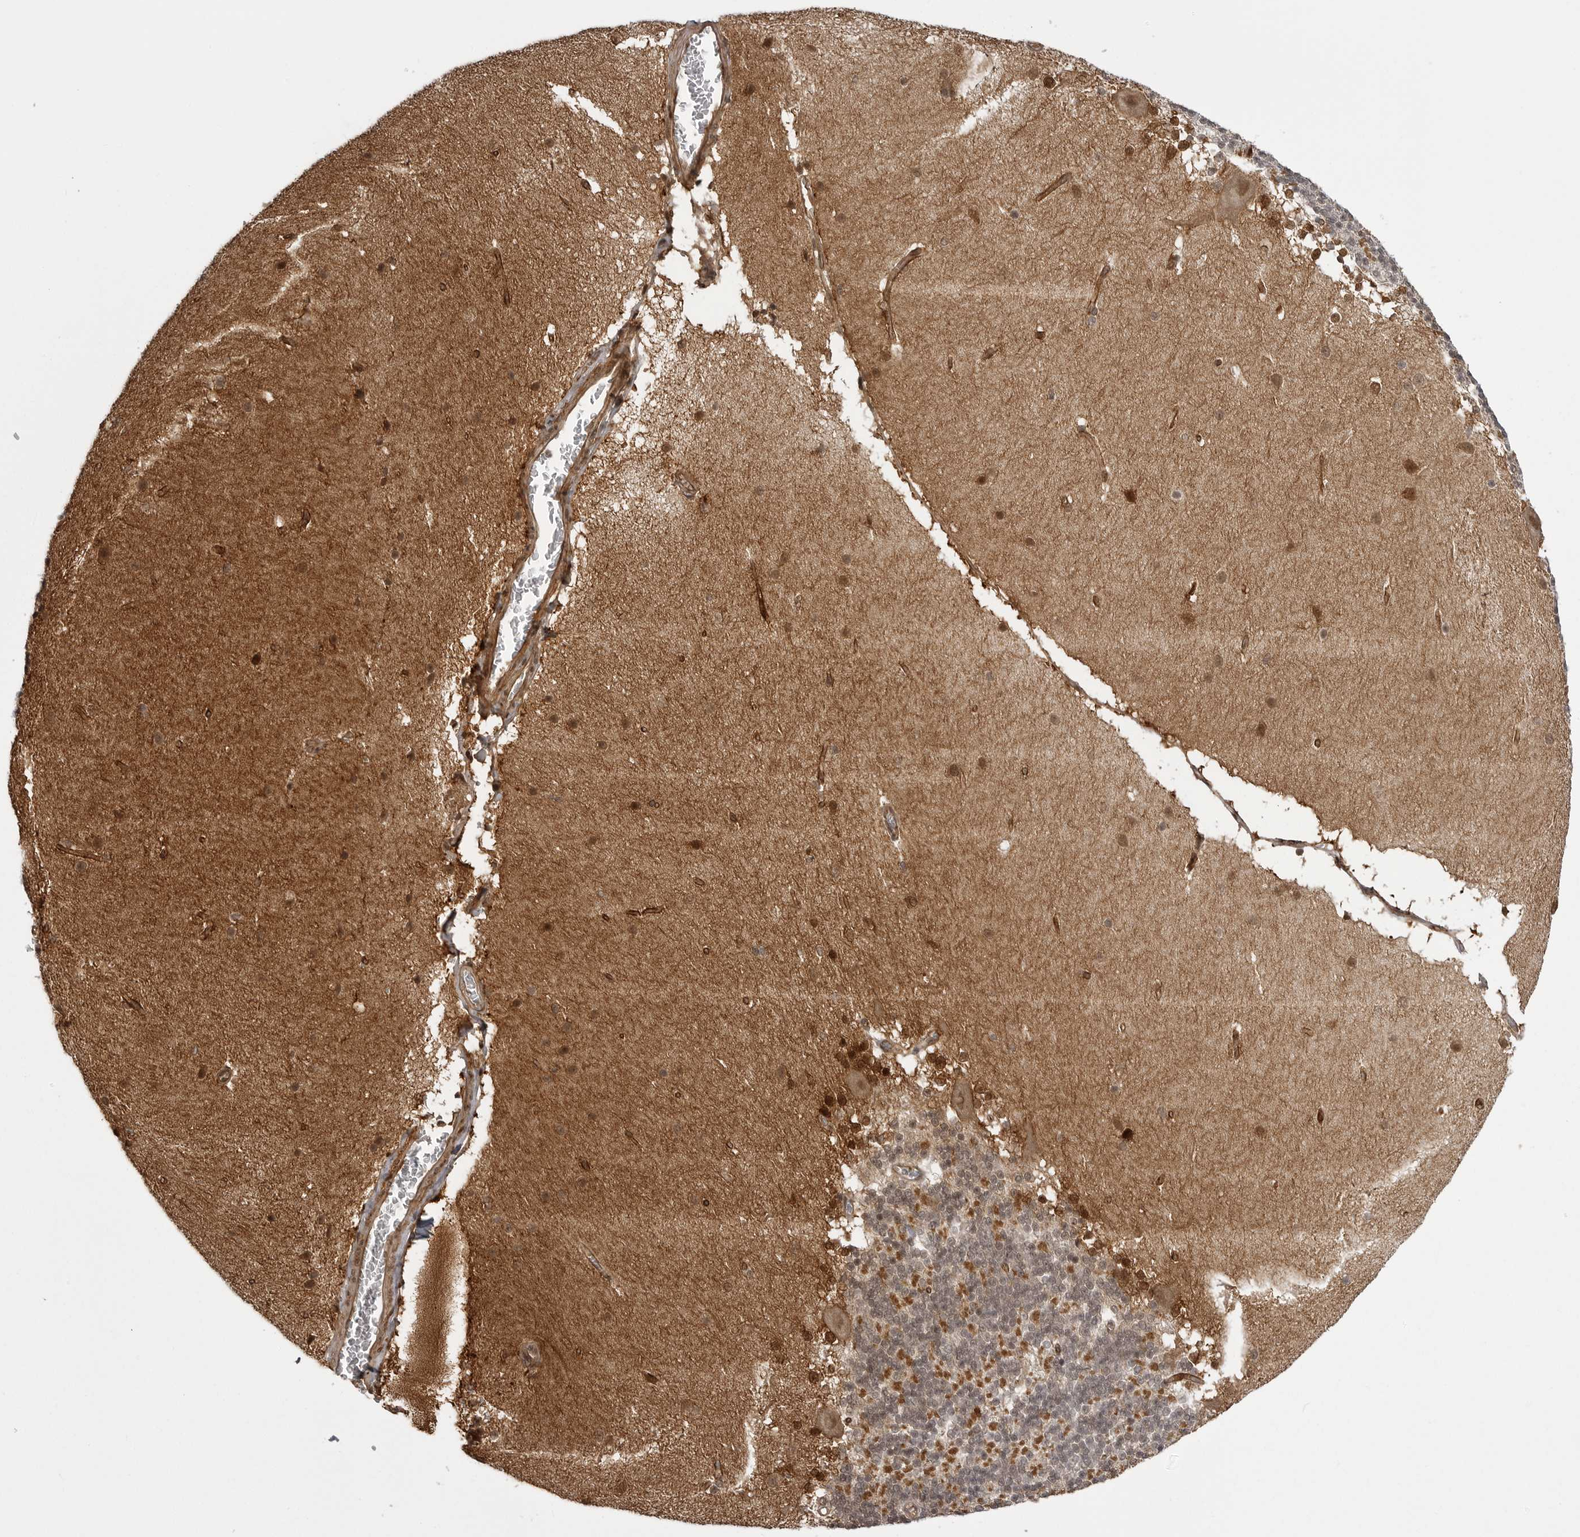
{"staining": {"intensity": "strong", "quantity": "<25%", "location": "cytoplasmic/membranous,nuclear"}, "tissue": "cerebellum", "cell_type": "Cells in granular layer", "image_type": "normal", "snomed": [{"axis": "morphology", "description": "Normal tissue, NOS"}, {"axis": "topography", "description": "Cerebellum"}], "caption": "Protein analysis of benign cerebellum reveals strong cytoplasmic/membranous,nuclear expression in approximately <25% of cells in granular layer.", "gene": "SORBS1", "patient": {"sex": "female", "age": 19}}